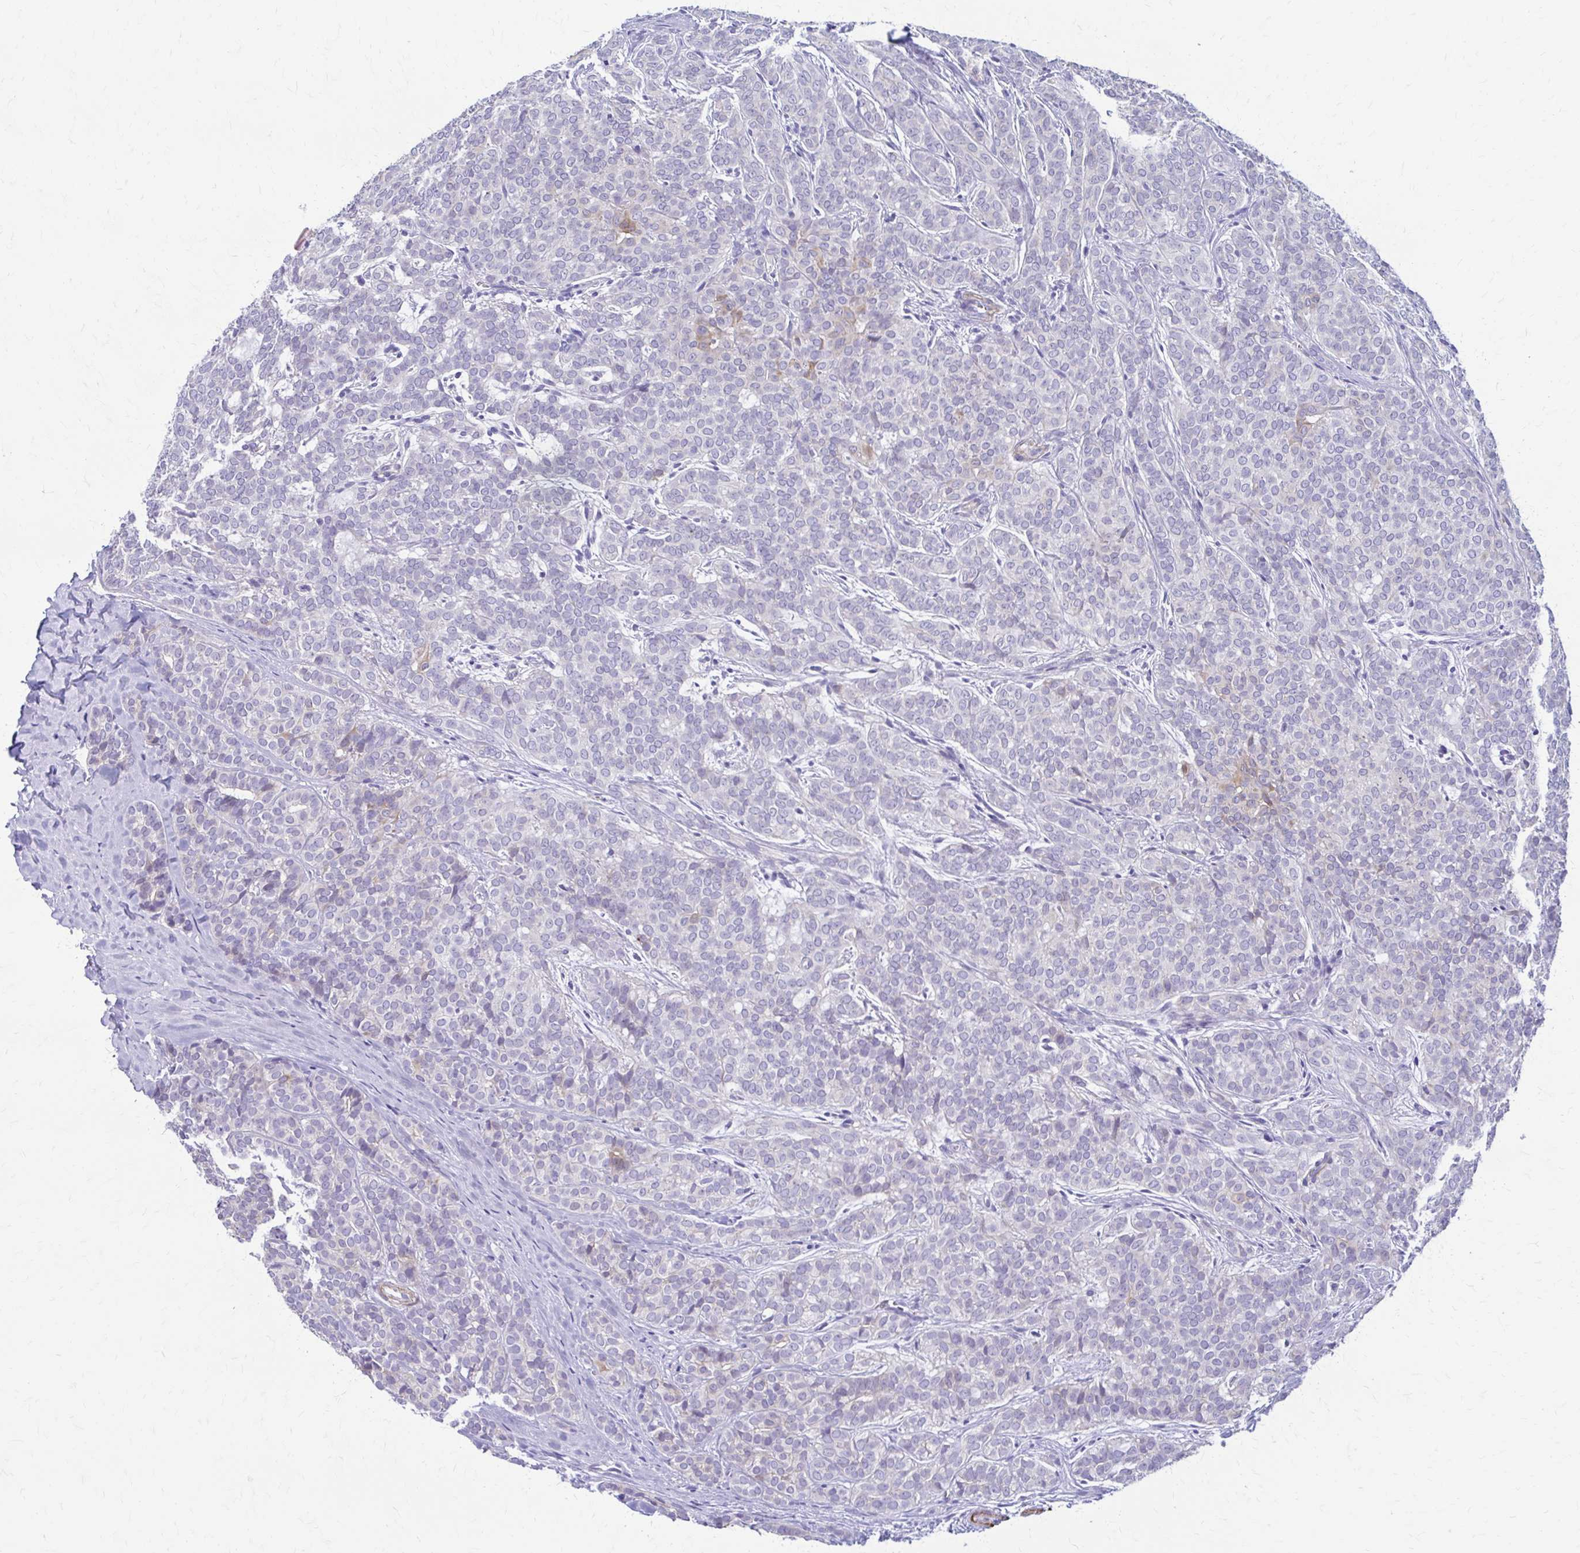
{"staining": {"intensity": "negative", "quantity": "none", "location": "none"}, "tissue": "head and neck cancer", "cell_type": "Tumor cells", "image_type": "cancer", "snomed": [{"axis": "morphology", "description": "Normal tissue, NOS"}, {"axis": "morphology", "description": "Adenocarcinoma, NOS"}, {"axis": "topography", "description": "Oral tissue"}, {"axis": "topography", "description": "Head-Neck"}], "caption": "The histopathology image demonstrates no staining of tumor cells in head and neck cancer. The staining is performed using DAB brown chromogen with nuclei counter-stained in using hematoxylin.", "gene": "DSP", "patient": {"sex": "female", "age": 57}}